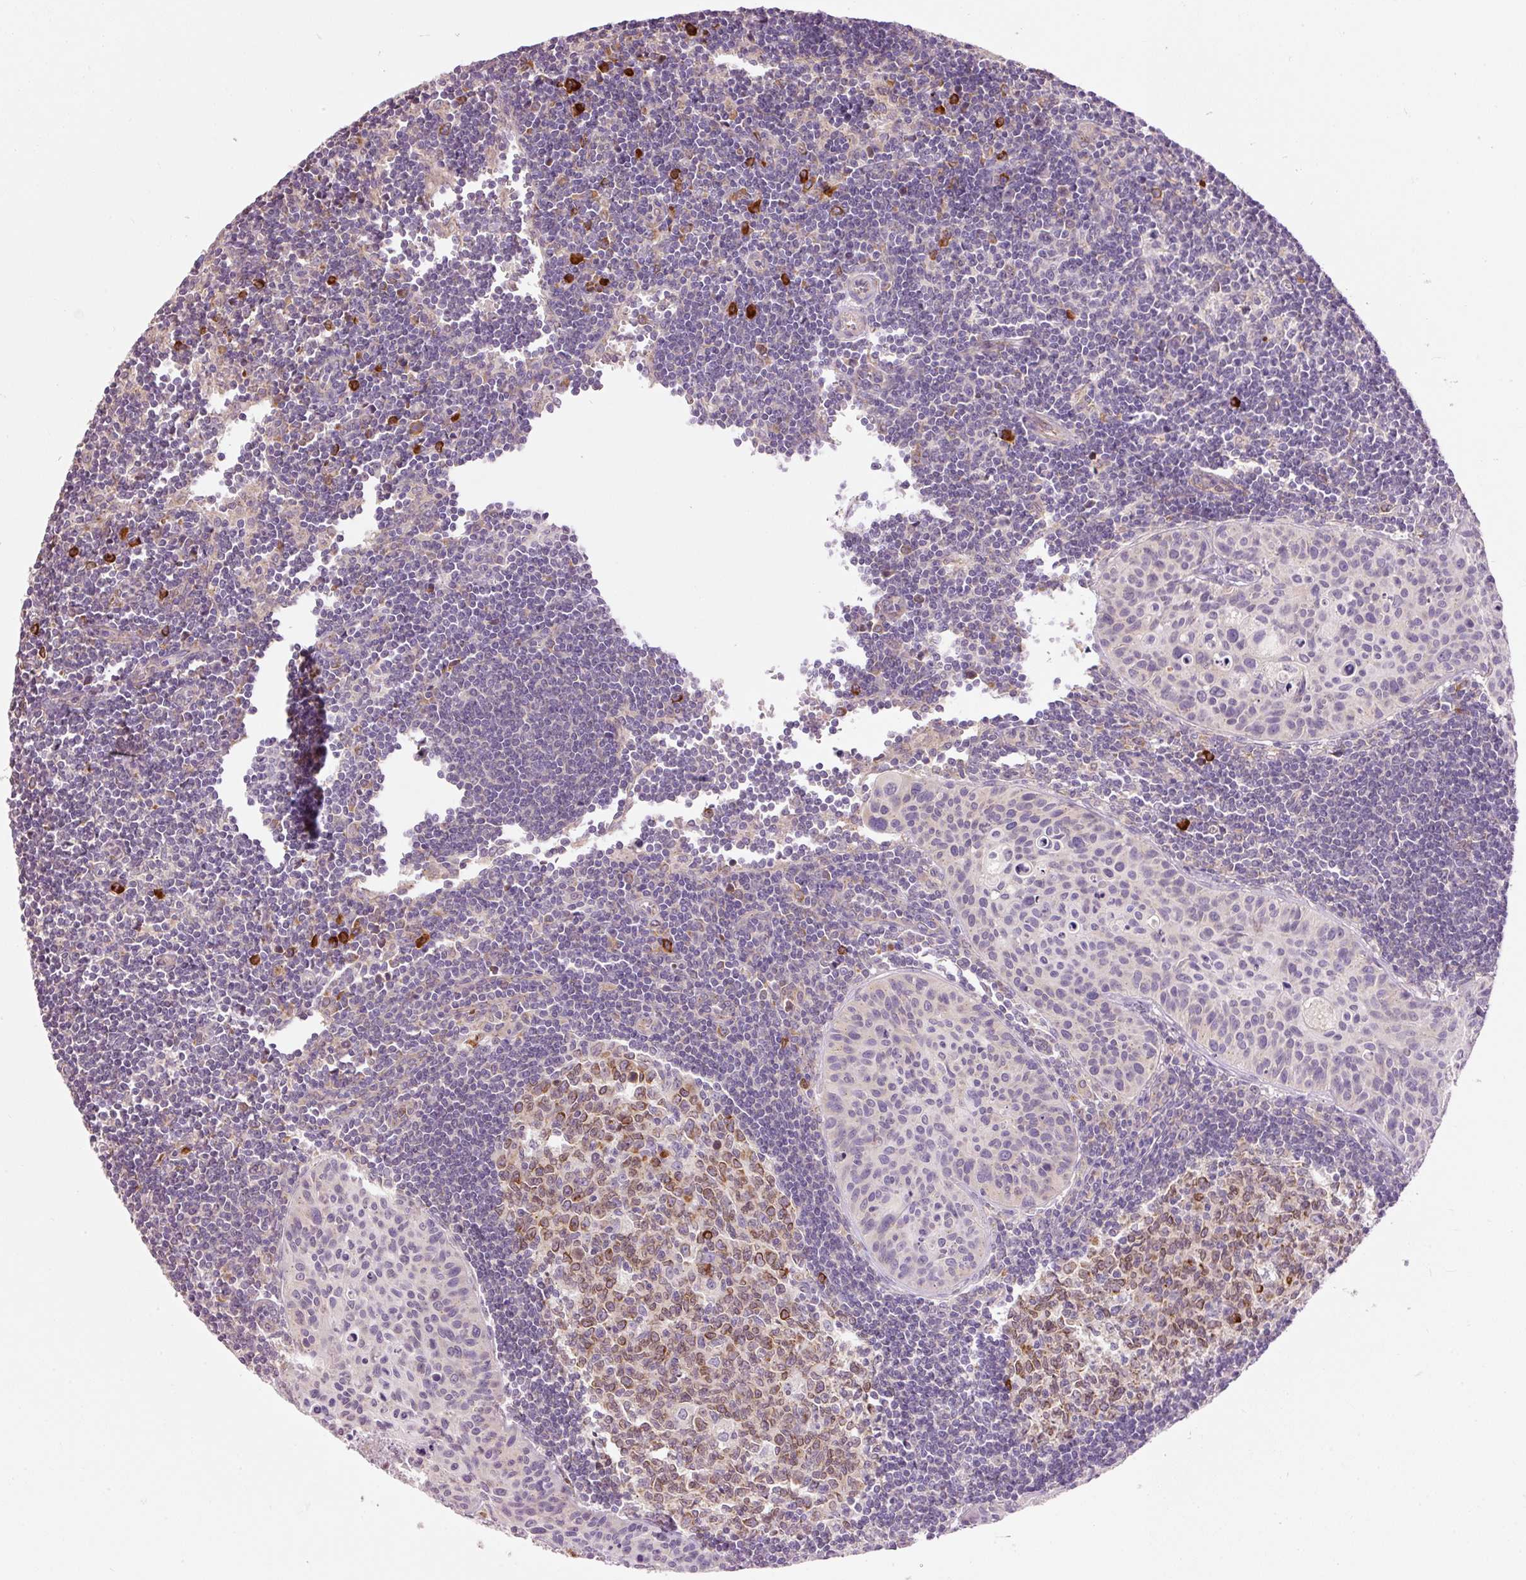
{"staining": {"intensity": "moderate", "quantity": "25%-75%", "location": "cytoplasmic/membranous"}, "tissue": "lymph node", "cell_type": "Germinal center cells", "image_type": "normal", "snomed": [{"axis": "morphology", "description": "Normal tissue, NOS"}, {"axis": "topography", "description": "Lymph node"}], "caption": "Approximately 25%-75% of germinal center cells in unremarkable lymph node exhibit moderate cytoplasmic/membranous protein staining as visualized by brown immunohistochemical staining.", "gene": "PNPLA5", "patient": {"sex": "female", "age": 29}}